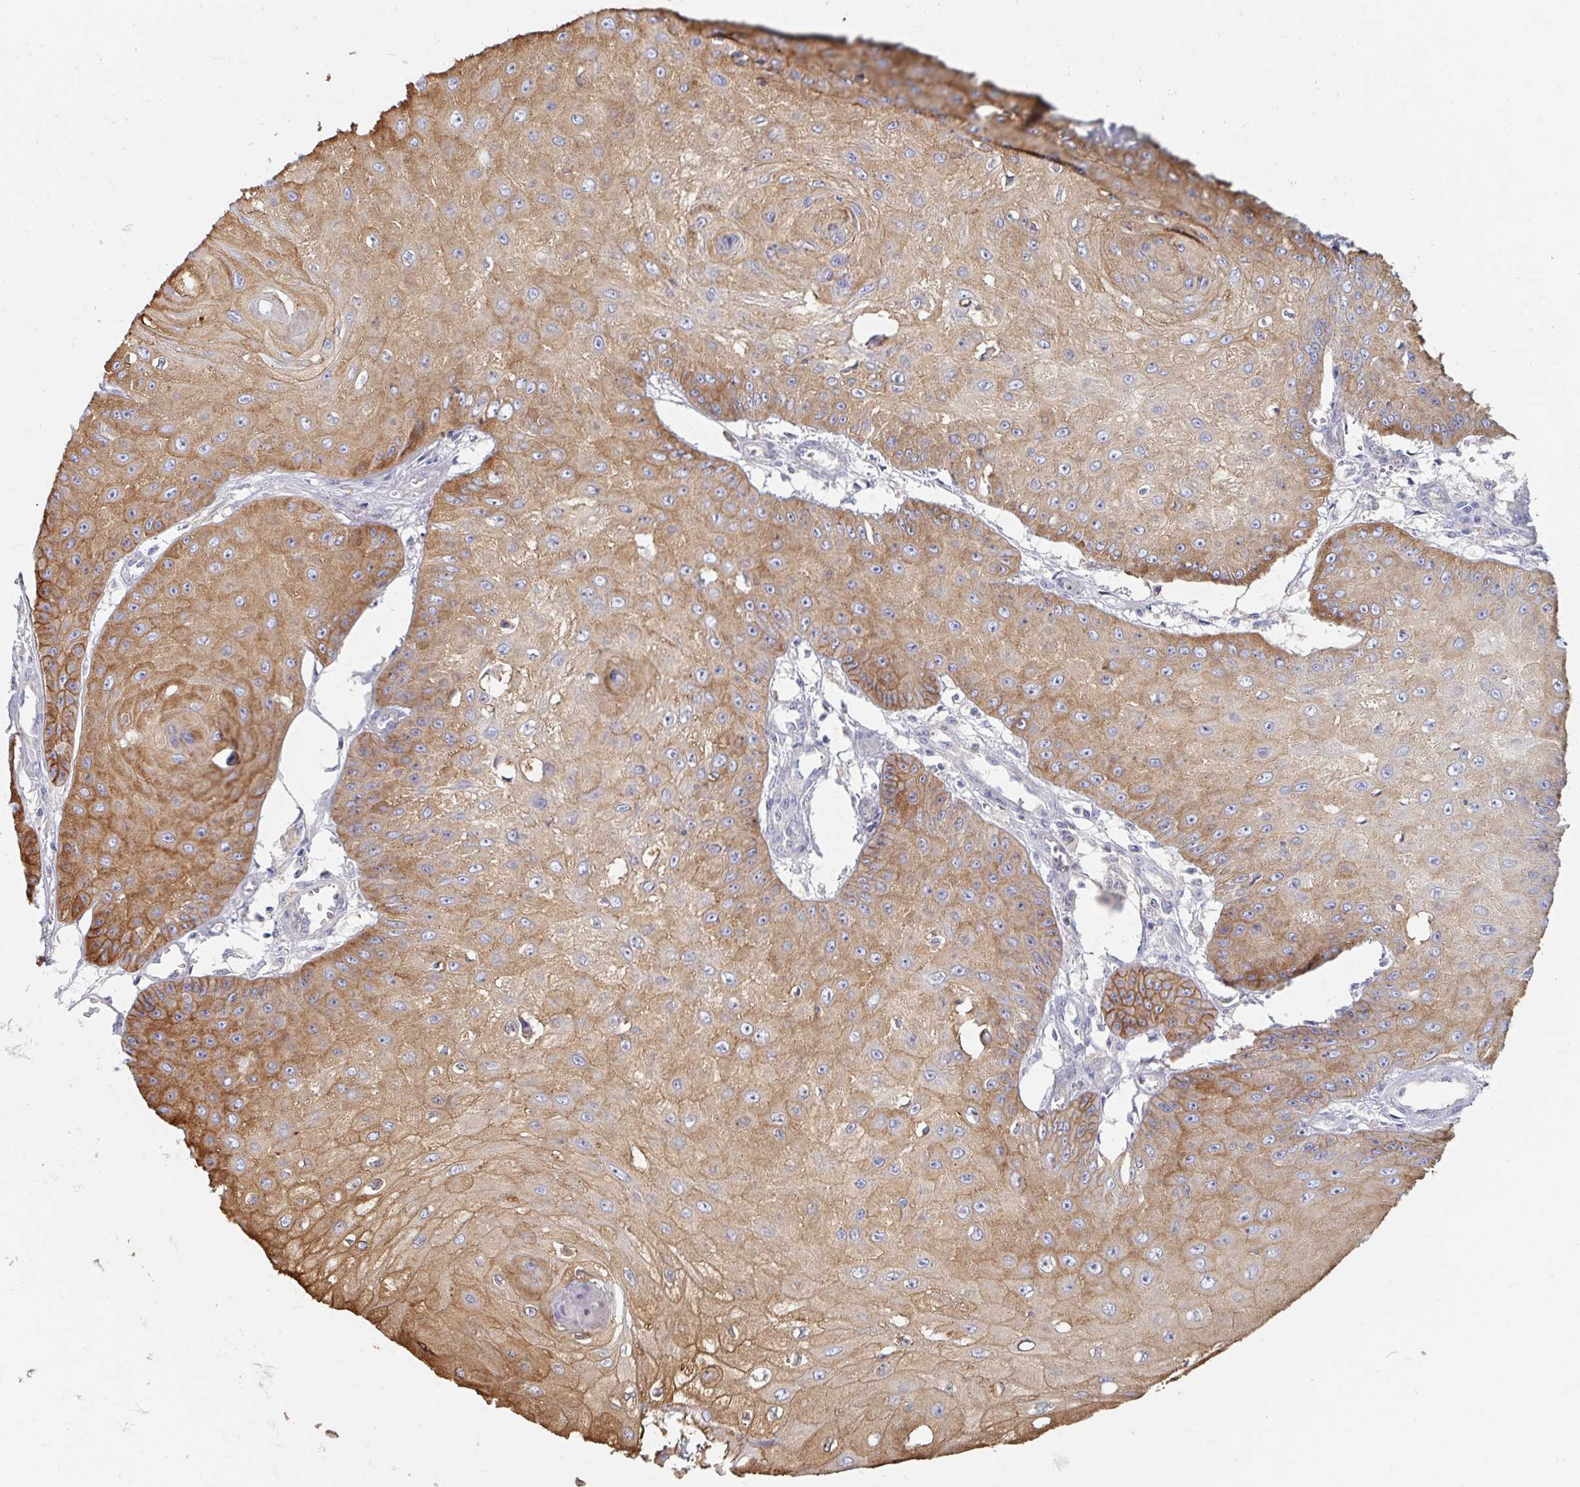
{"staining": {"intensity": "moderate", "quantity": ">75%", "location": "cytoplasmic/membranous"}, "tissue": "skin cancer", "cell_type": "Tumor cells", "image_type": "cancer", "snomed": [{"axis": "morphology", "description": "Squamous cell carcinoma, NOS"}, {"axis": "topography", "description": "Skin"}], "caption": "Immunohistochemical staining of human skin squamous cell carcinoma demonstrates moderate cytoplasmic/membranous protein positivity in about >75% of tumor cells.", "gene": "MYLK2", "patient": {"sex": "male", "age": 70}}